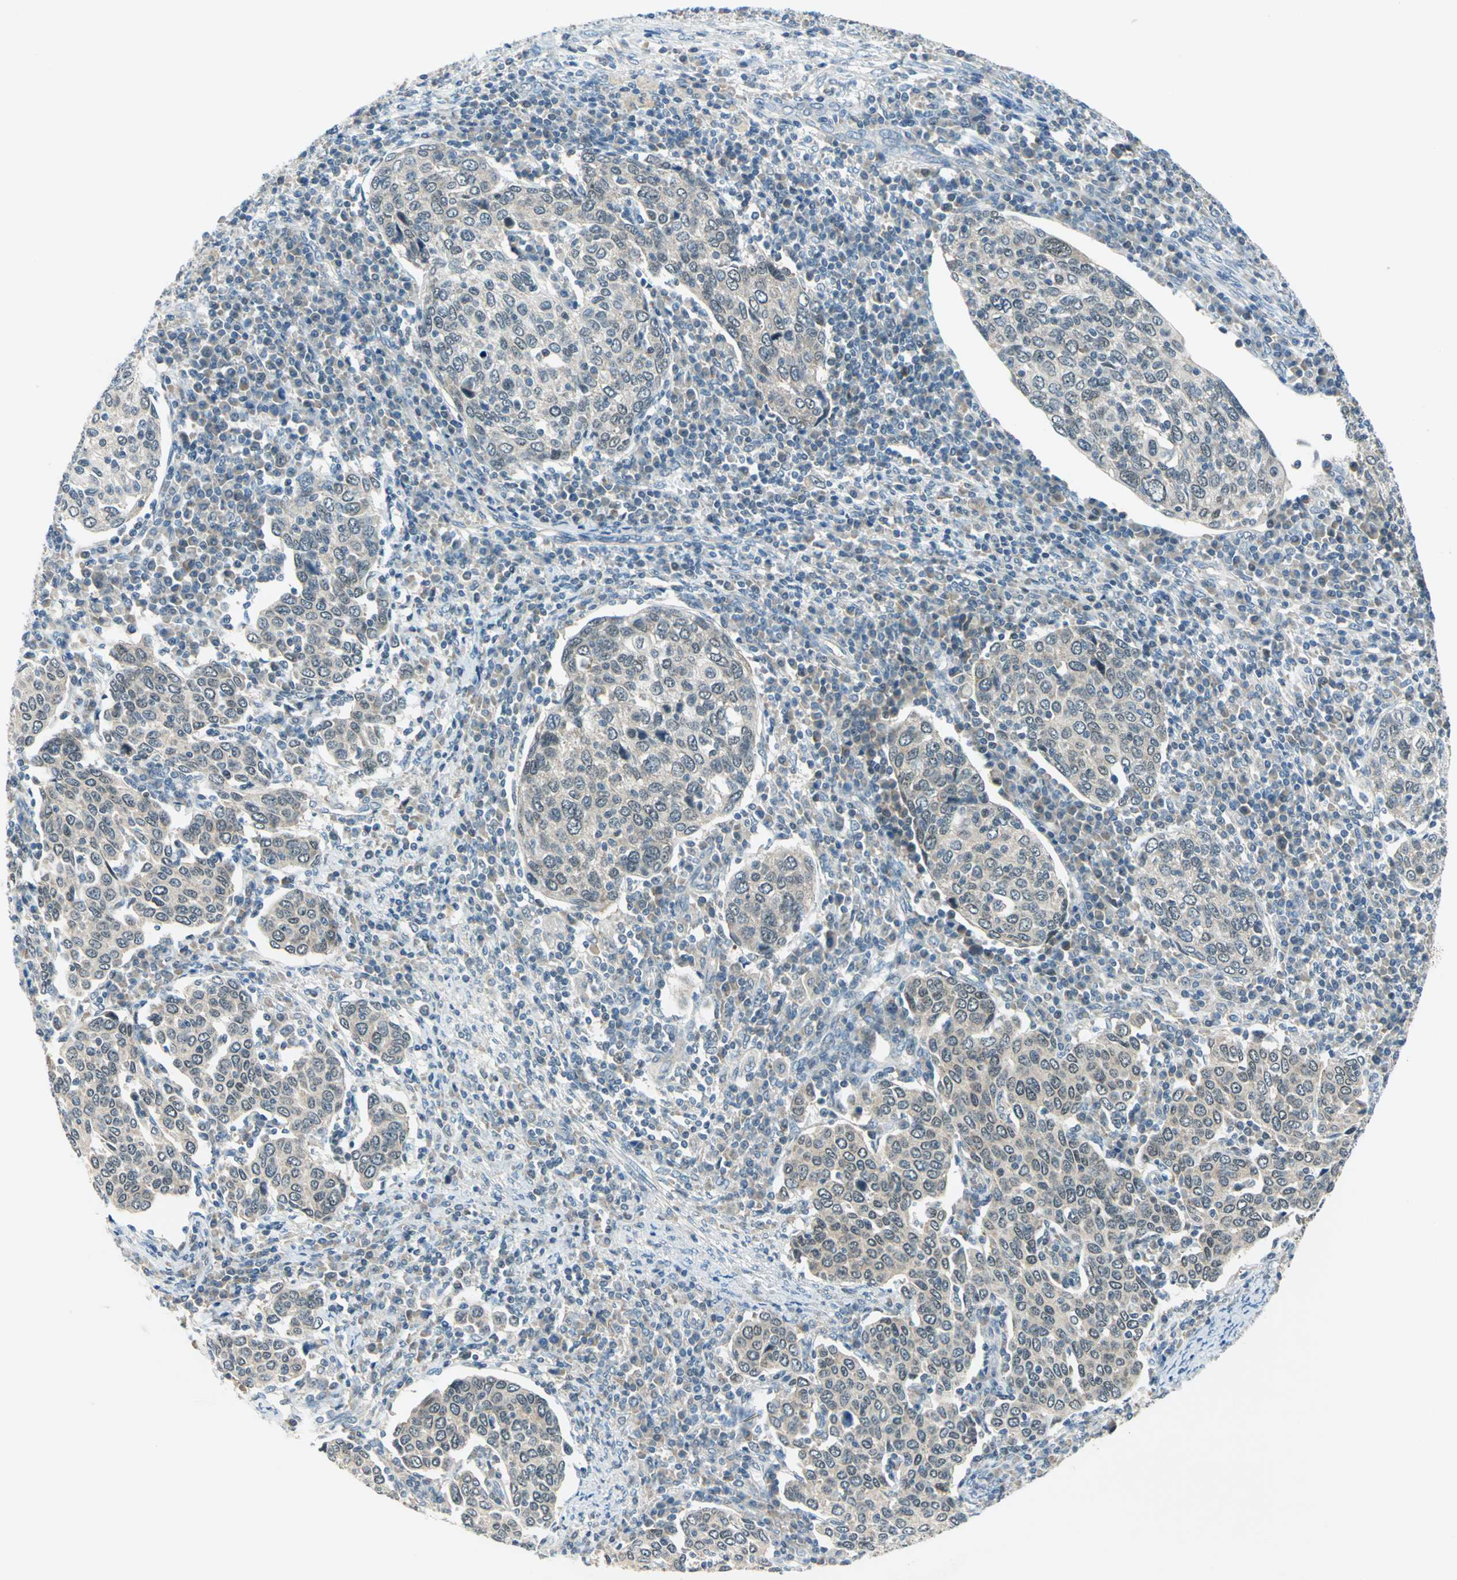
{"staining": {"intensity": "weak", "quantity": ">75%", "location": "cytoplasmic/membranous"}, "tissue": "cervical cancer", "cell_type": "Tumor cells", "image_type": "cancer", "snomed": [{"axis": "morphology", "description": "Squamous cell carcinoma, NOS"}, {"axis": "topography", "description": "Cervix"}], "caption": "Immunohistochemistry of cervical squamous cell carcinoma exhibits low levels of weak cytoplasmic/membranous staining in about >75% of tumor cells.", "gene": "PIN1", "patient": {"sex": "female", "age": 40}}